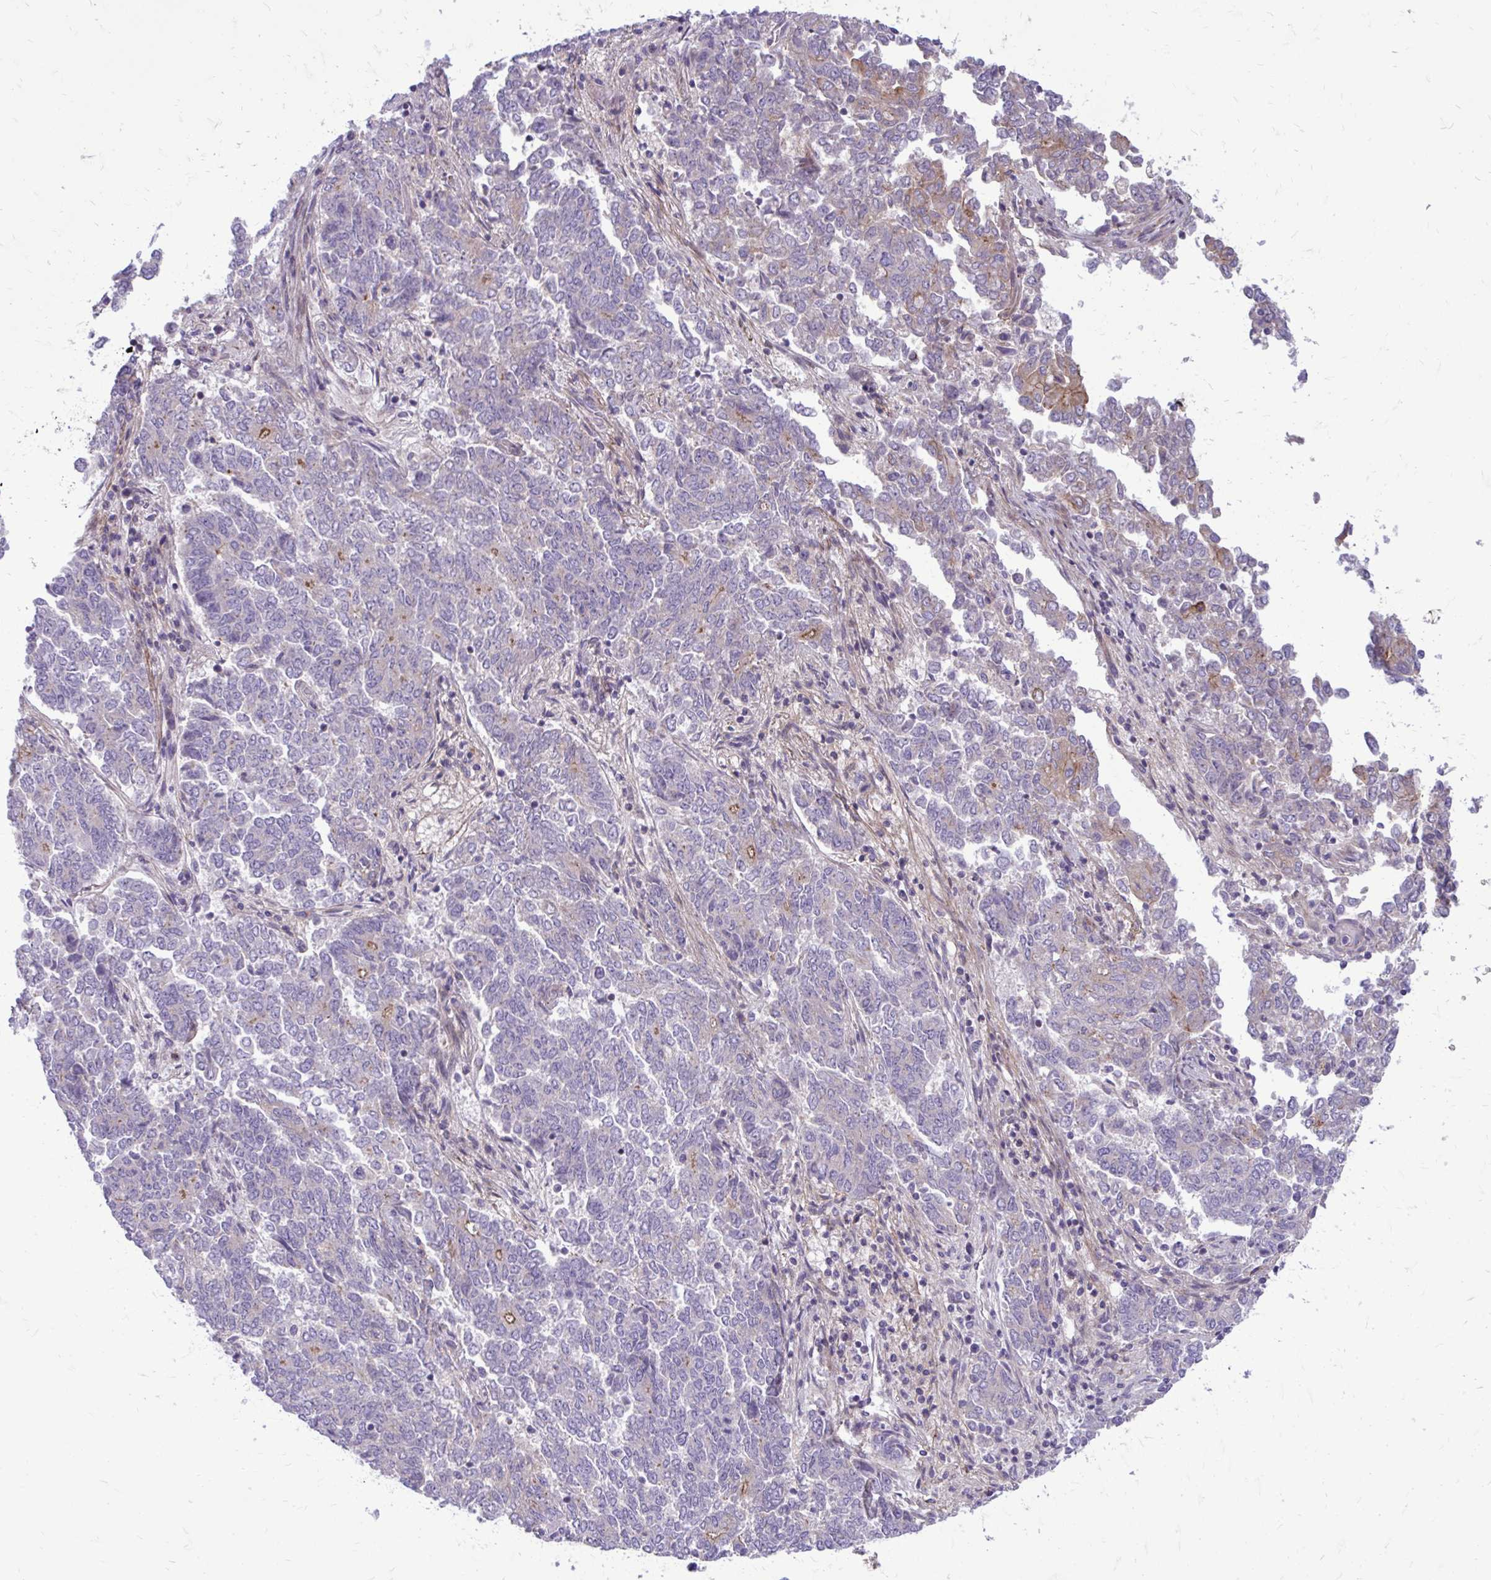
{"staining": {"intensity": "weak", "quantity": "<25%", "location": "cytoplasmic/membranous"}, "tissue": "endometrial cancer", "cell_type": "Tumor cells", "image_type": "cancer", "snomed": [{"axis": "morphology", "description": "Adenocarcinoma, NOS"}, {"axis": "topography", "description": "Endometrium"}], "caption": "Tumor cells show no significant protein positivity in adenocarcinoma (endometrial).", "gene": "FAP", "patient": {"sex": "female", "age": 80}}